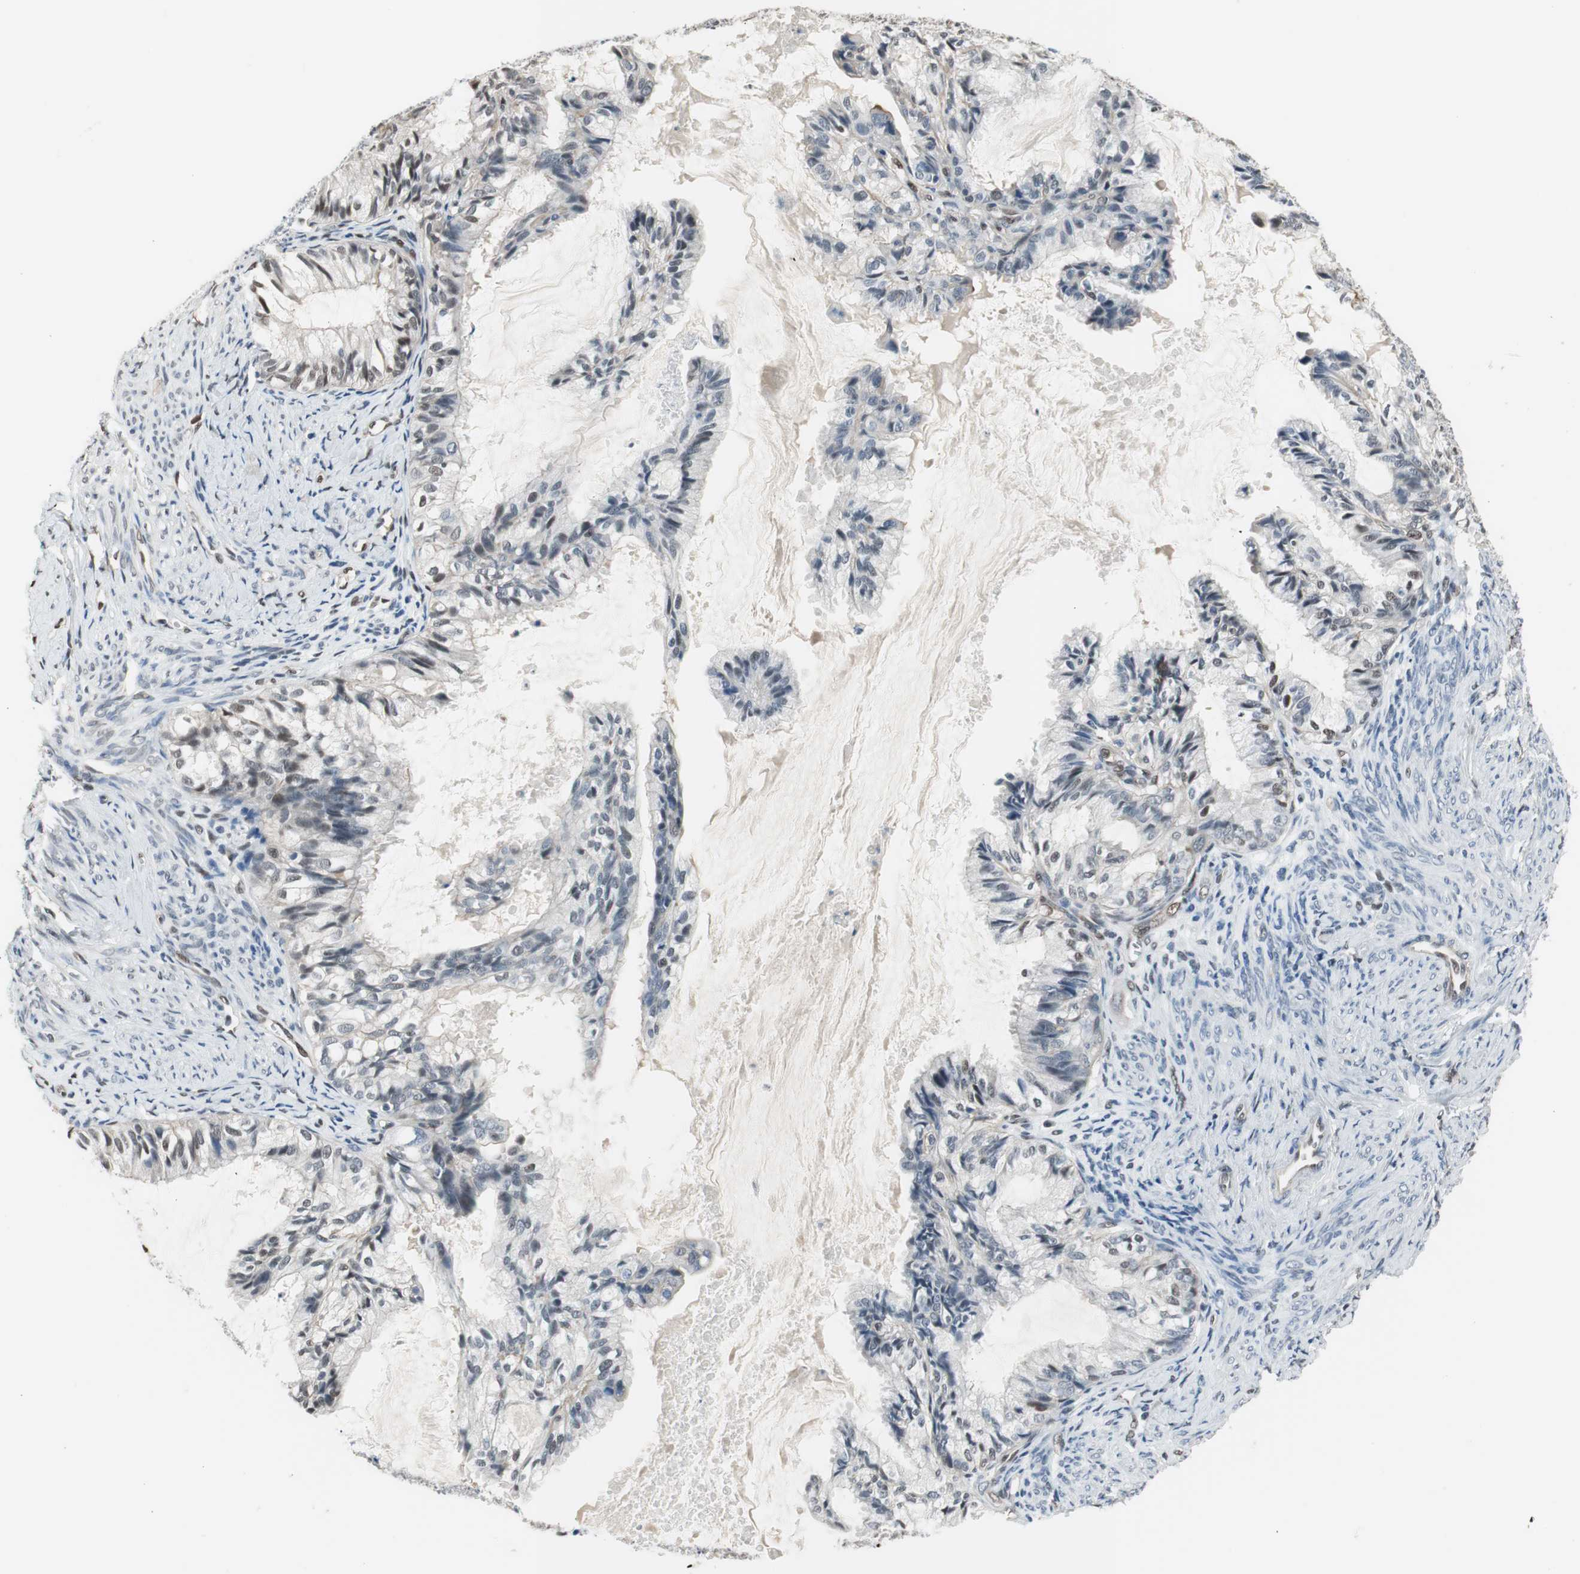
{"staining": {"intensity": "negative", "quantity": "none", "location": "none"}, "tissue": "cervical cancer", "cell_type": "Tumor cells", "image_type": "cancer", "snomed": [{"axis": "morphology", "description": "Normal tissue, NOS"}, {"axis": "morphology", "description": "Adenocarcinoma, NOS"}, {"axis": "topography", "description": "Cervix"}, {"axis": "topography", "description": "Endometrium"}], "caption": "Immunohistochemical staining of cervical cancer (adenocarcinoma) shows no significant positivity in tumor cells. (DAB (3,3'-diaminobenzidine) immunohistochemistry (IHC) with hematoxylin counter stain).", "gene": "PML", "patient": {"sex": "female", "age": 86}}